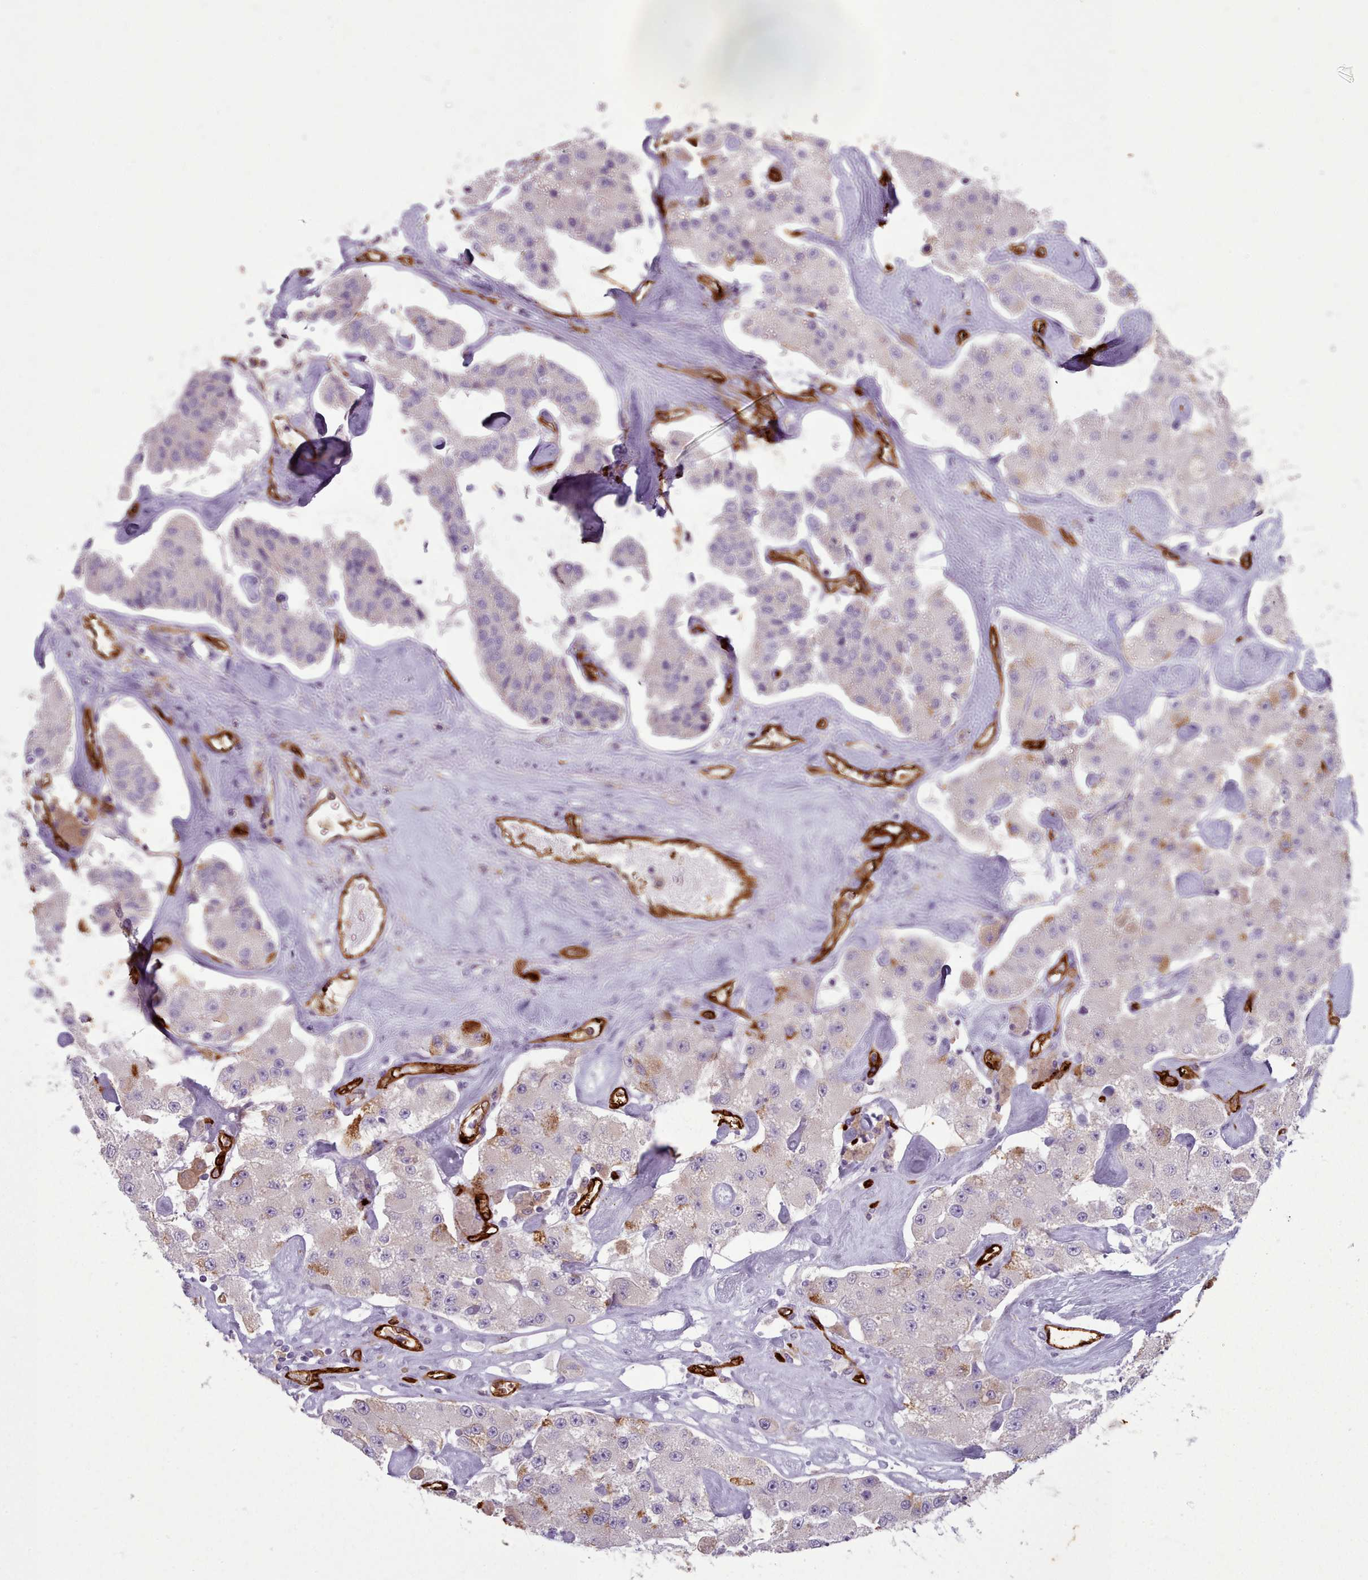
{"staining": {"intensity": "negative", "quantity": "none", "location": "none"}, "tissue": "carcinoid", "cell_type": "Tumor cells", "image_type": "cancer", "snomed": [{"axis": "morphology", "description": "Carcinoid, malignant, NOS"}, {"axis": "topography", "description": "Pancreas"}], "caption": "Tumor cells show no significant expression in carcinoid.", "gene": "CD300LF", "patient": {"sex": "male", "age": 41}}